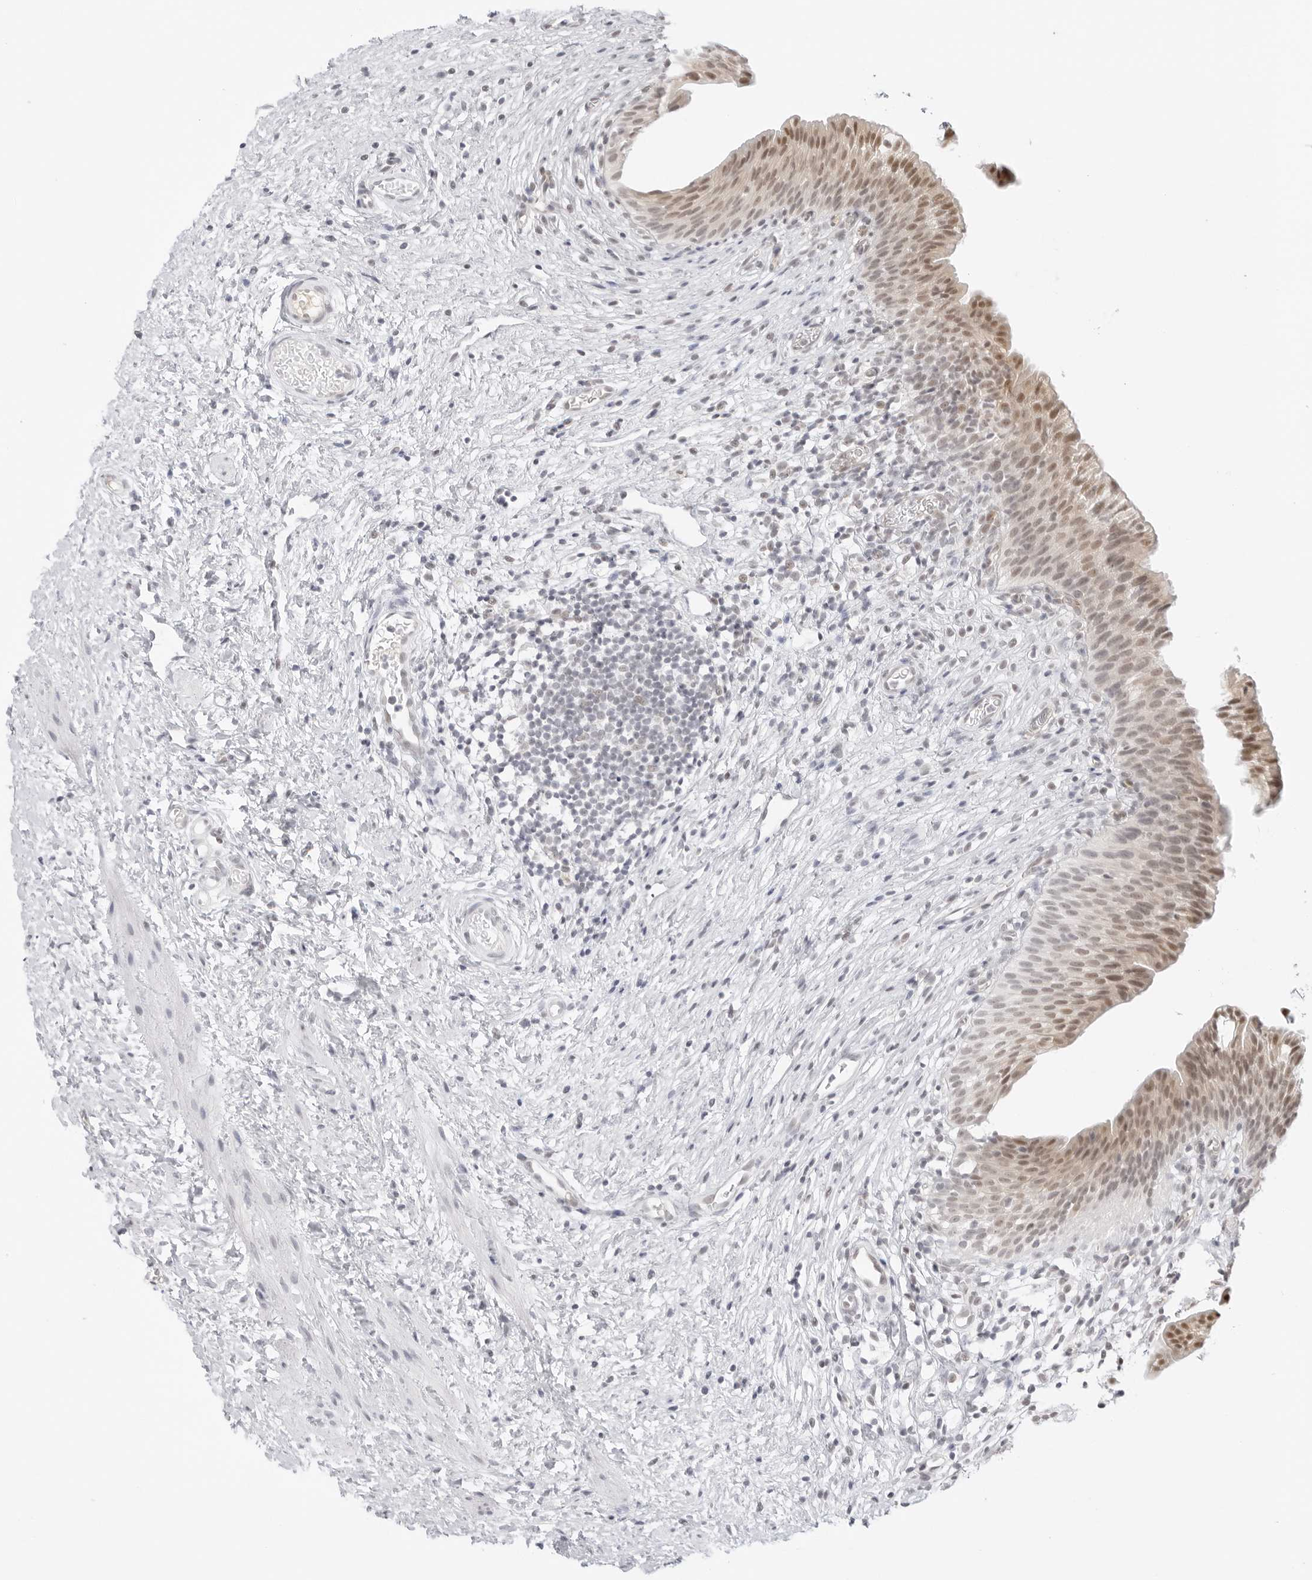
{"staining": {"intensity": "moderate", "quantity": ">75%", "location": "nuclear"}, "tissue": "urinary bladder", "cell_type": "Urothelial cells", "image_type": "normal", "snomed": [{"axis": "morphology", "description": "Normal tissue, NOS"}, {"axis": "topography", "description": "Urinary bladder"}], "caption": "Urothelial cells exhibit medium levels of moderate nuclear positivity in about >75% of cells in unremarkable urinary bladder. Using DAB (3,3'-diaminobenzidine) (brown) and hematoxylin (blue) stains, captured at high magnification using brightfield microscopy.", "gene": "MED18", "patient": {"sex": "male", "age": 1}}